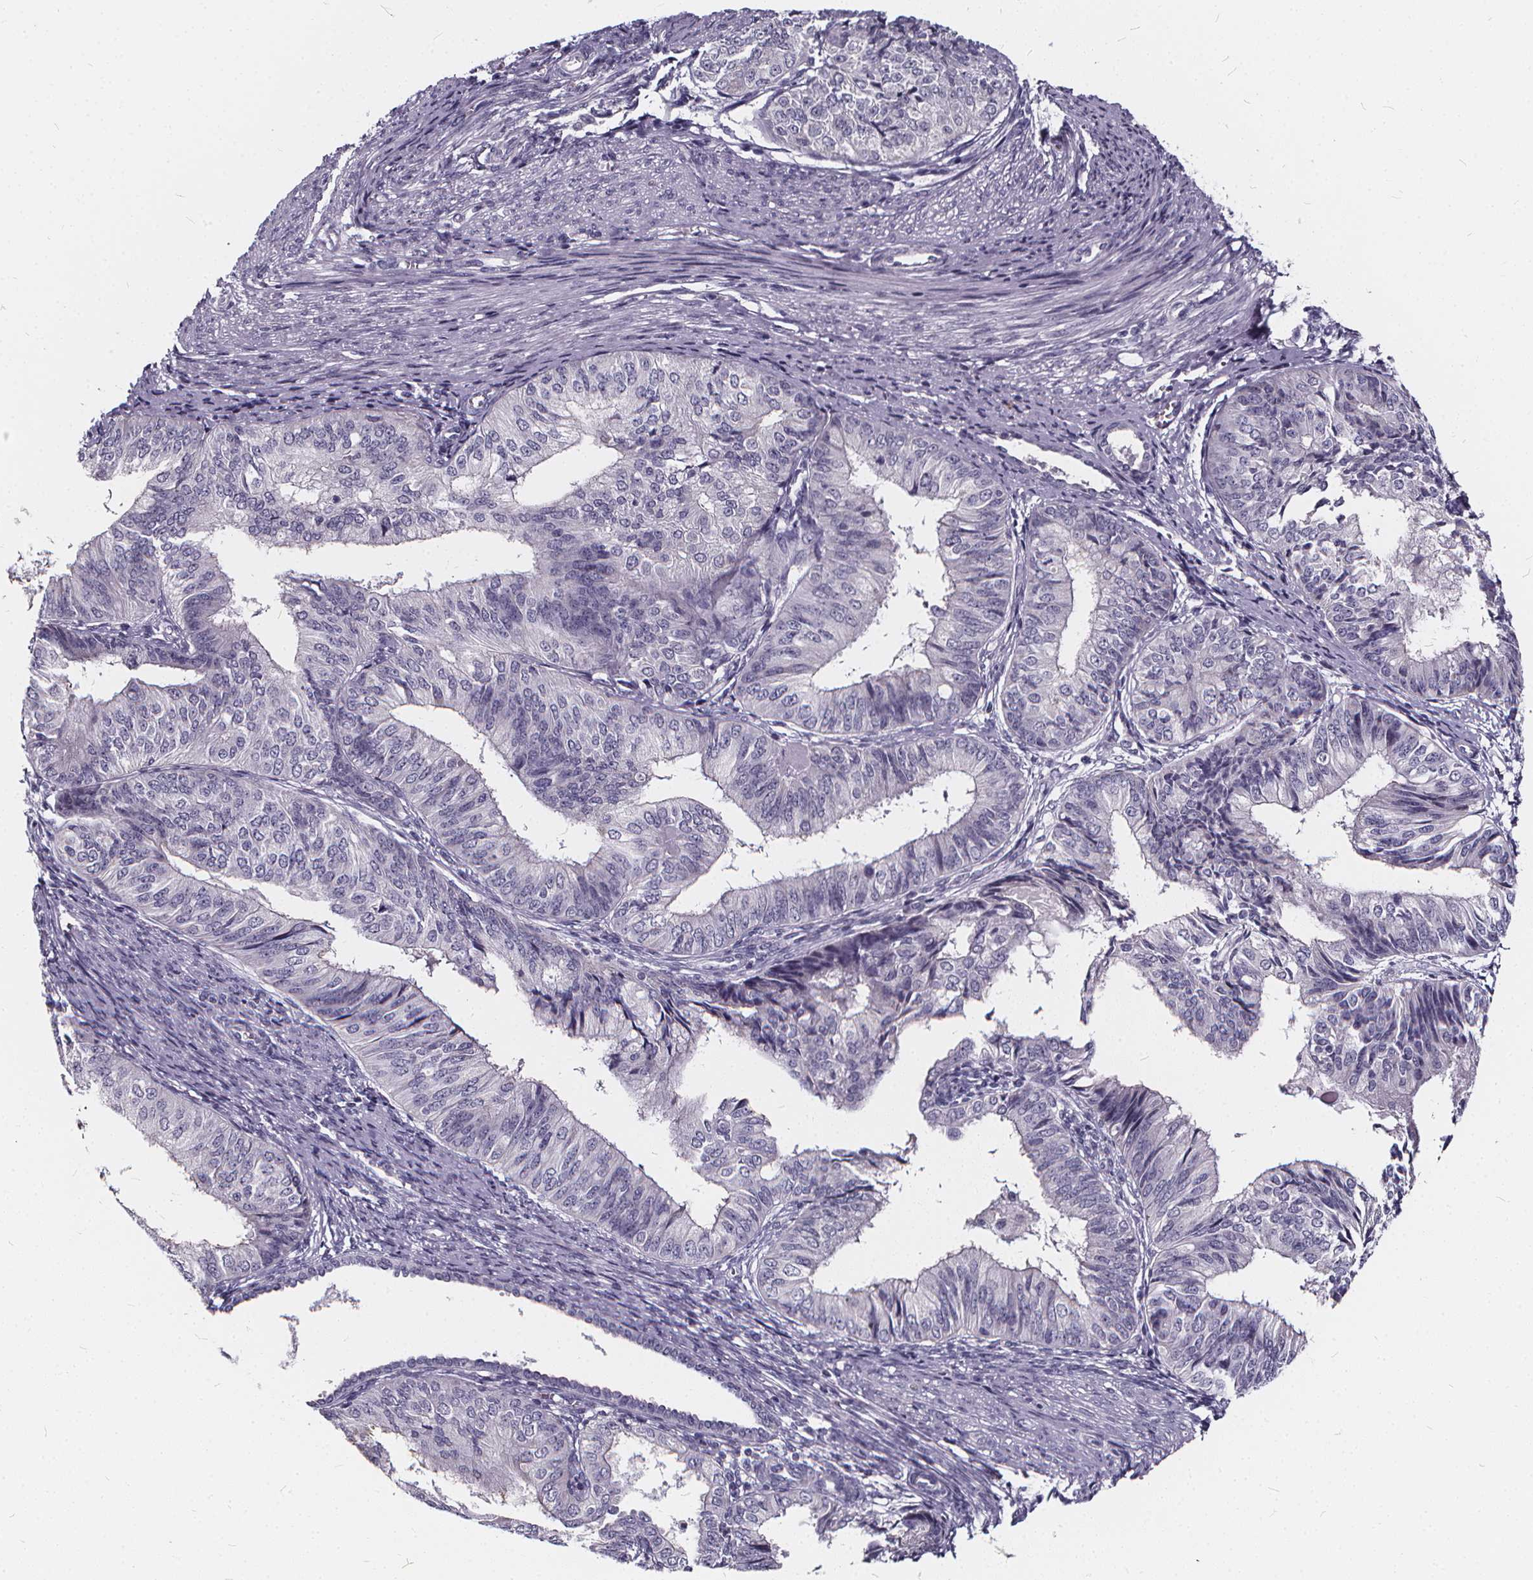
{"staining": {"intensity": "negative", "quantity": "none", "location": "none"}, "tissue": "endometrial cancer", "cell_type": "Tumor cells", "image_type": "cancer", "snomed": [{"axis": "morphology", "description": "Adenocarcinoma, NOS"}, {"axis": "topography", "description": "Endometrium"}], "caption": "Tumor cells show no significant staining in adenocarcinoma (endometrial).", "gene": "SPEF2", "patient": {"sex": "female", "age": 58}}